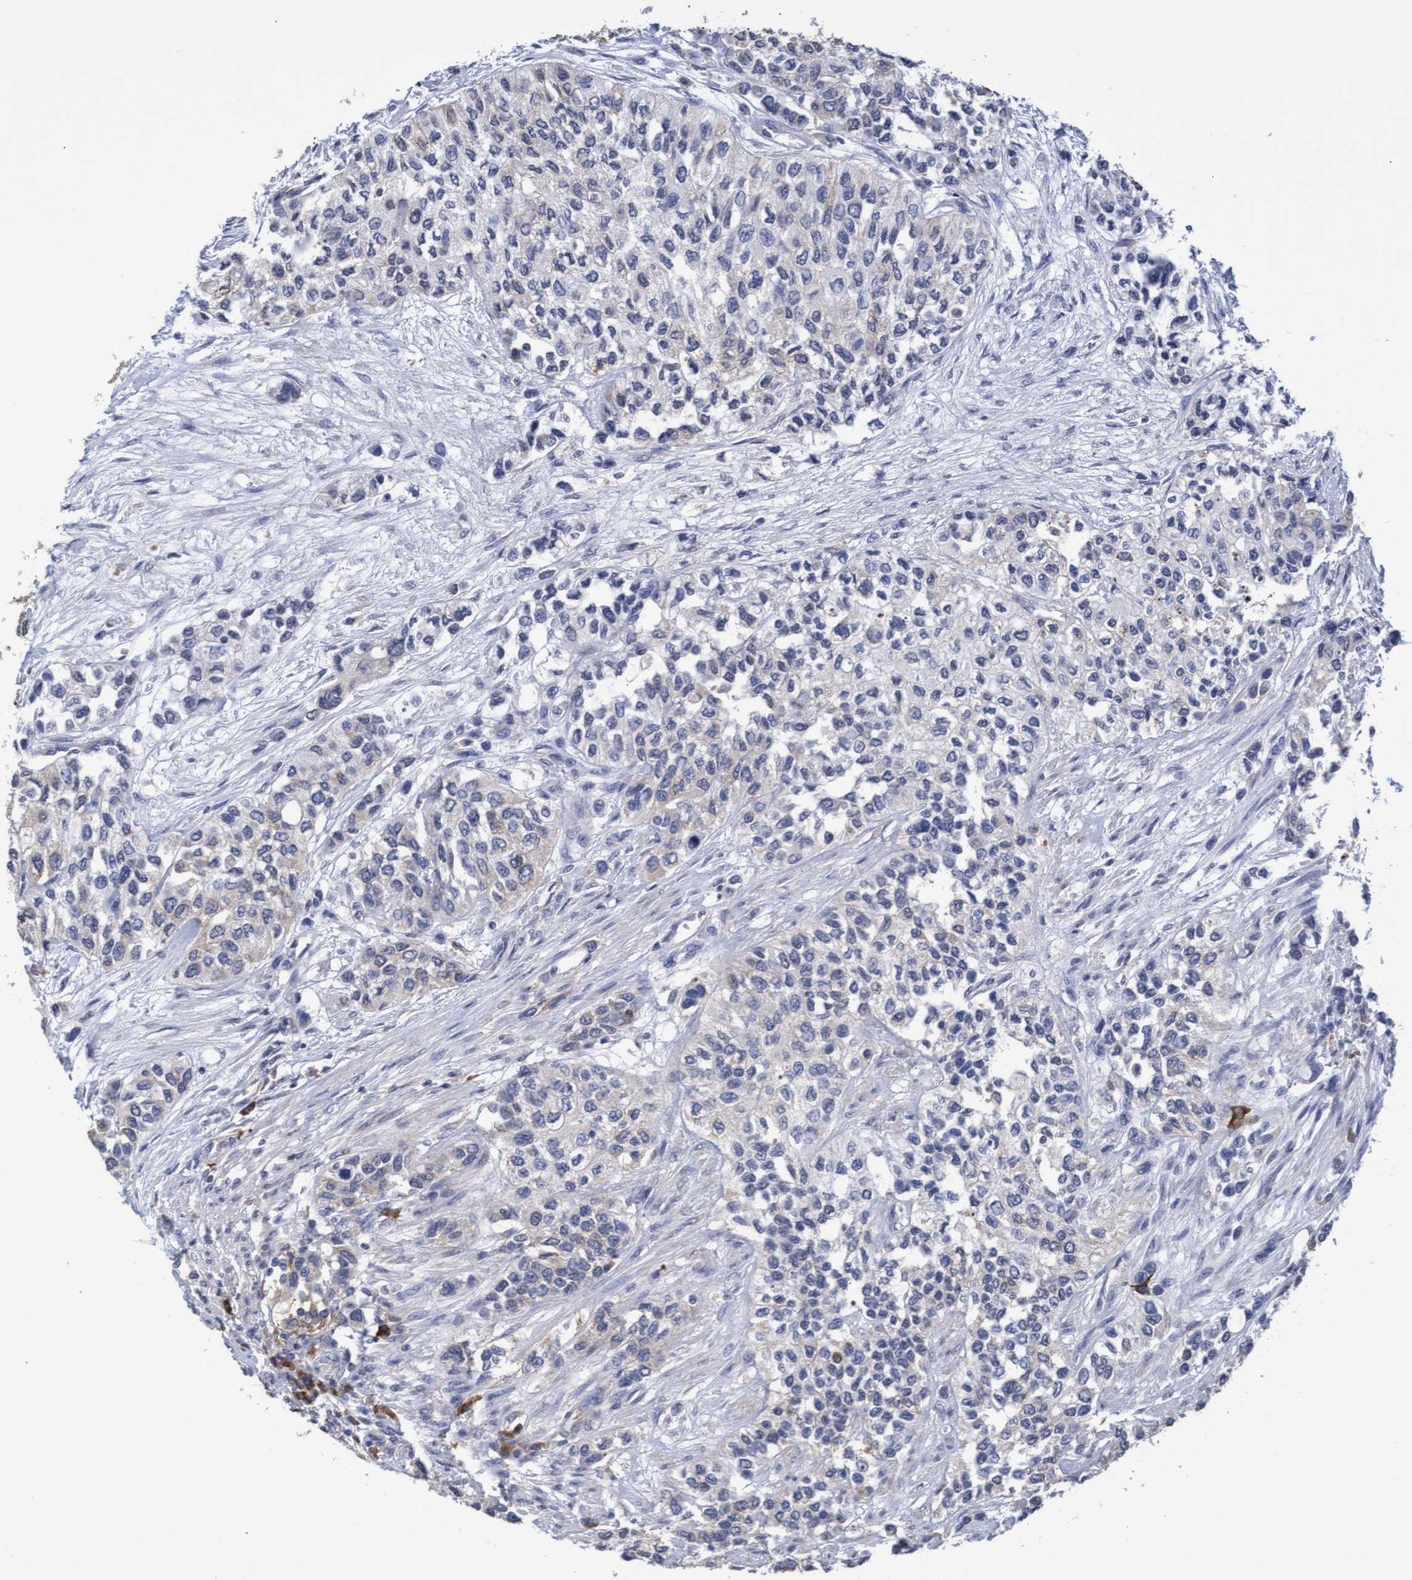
{"staining": {"intensity": "negative", "quantity": "none", "location": "none"}, "tissue": "urothelial cancer", "cell_type": "Tumor cells", "image_type": "cancer", "snomed": [{"axis": "morphology", "description": "Urothelial carcinoma, High grade"}, {"axis": "topography", "description": "Urinary bladder"}], "caption": "High magnification brightfield microscopy of high-grade urothelial carcinoma stained with DAB (brown) and counterstained with hematoxylin (blue): tumor cells show no significant staining.", "gene": "GPR39", "patient": {"sex": "female", "age": 56}}